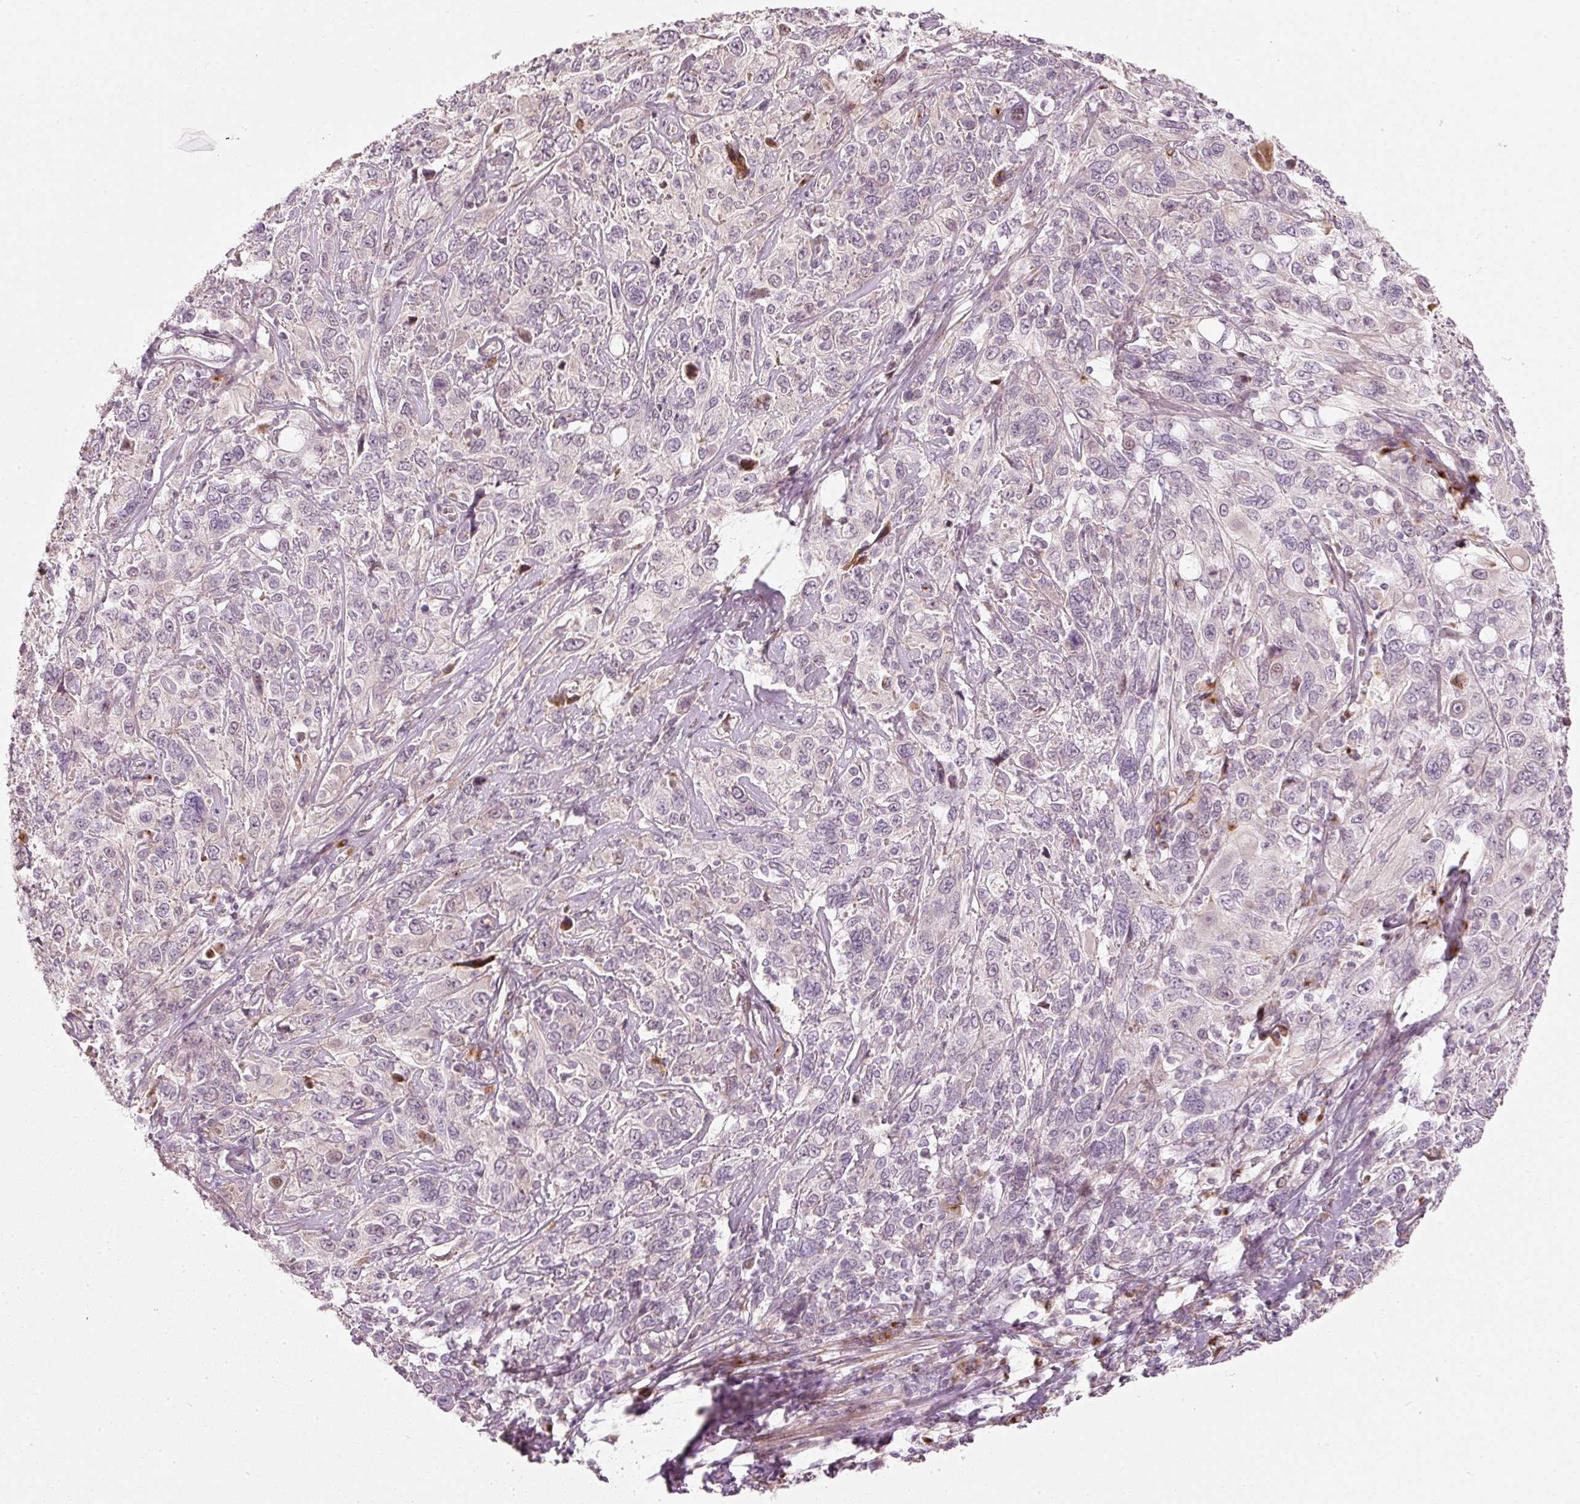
{"staining": {"intensity": "negative", "quantity": "none", "location": "none"}, "tissue": "cervical cancer", "cell_type": "Tumor cells", "image_type": "cancer", "snomed": [{"axis": "morphology", "description": "Squamous cell carcinoma, NOS"}, {"axis": "topography", "description": "Cervix"}], "caption": "Immunohistochemical staining of human squamous cell carcinoma (cervical) shows no significant staining in tumor cells.", "gene": "SLC20A1", "patient": {"sex": "female", "age": 46}}